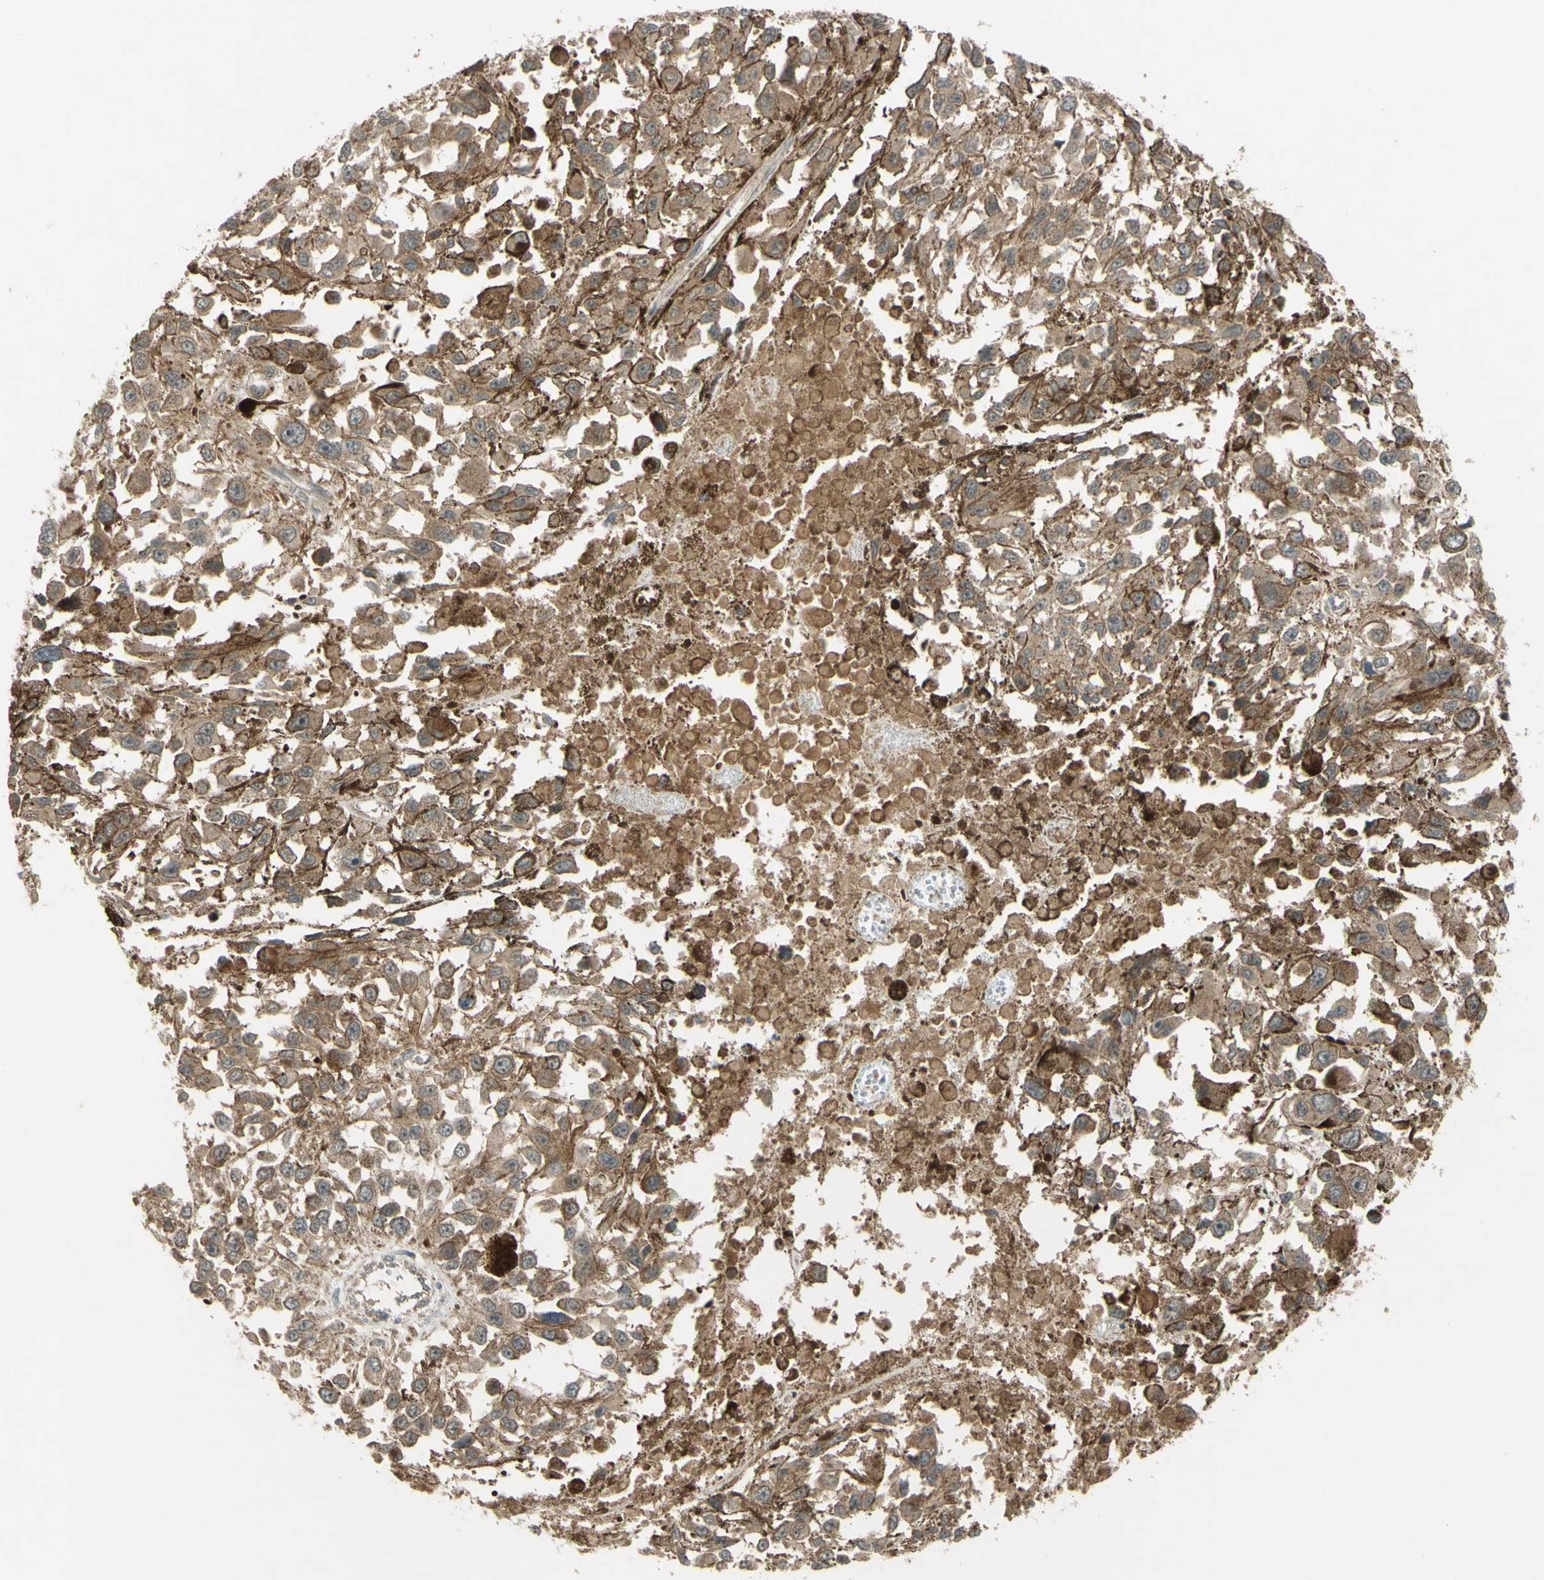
{"staining": {"intensity": "moderate", "quantity": ">75%", "location": "cytoplasmic/membranous"}, "tissue": "melanoma", "cell_type": "Tumor cells", "image_type": "cancer", "snomed": [{"axis": "morphology", "description": "Malignant melanoma, Metastatic site"}, {"axis": "topography", "description": "Lymph node"}], "caption": "A micrograph of human malignant melanoma (metastatic site) stained for a protein reveals moderate cytoplasmic/membranous brown staining in tumor cells.", "gene": "FLII", "patient": {"sex": "male", "age": 59}}